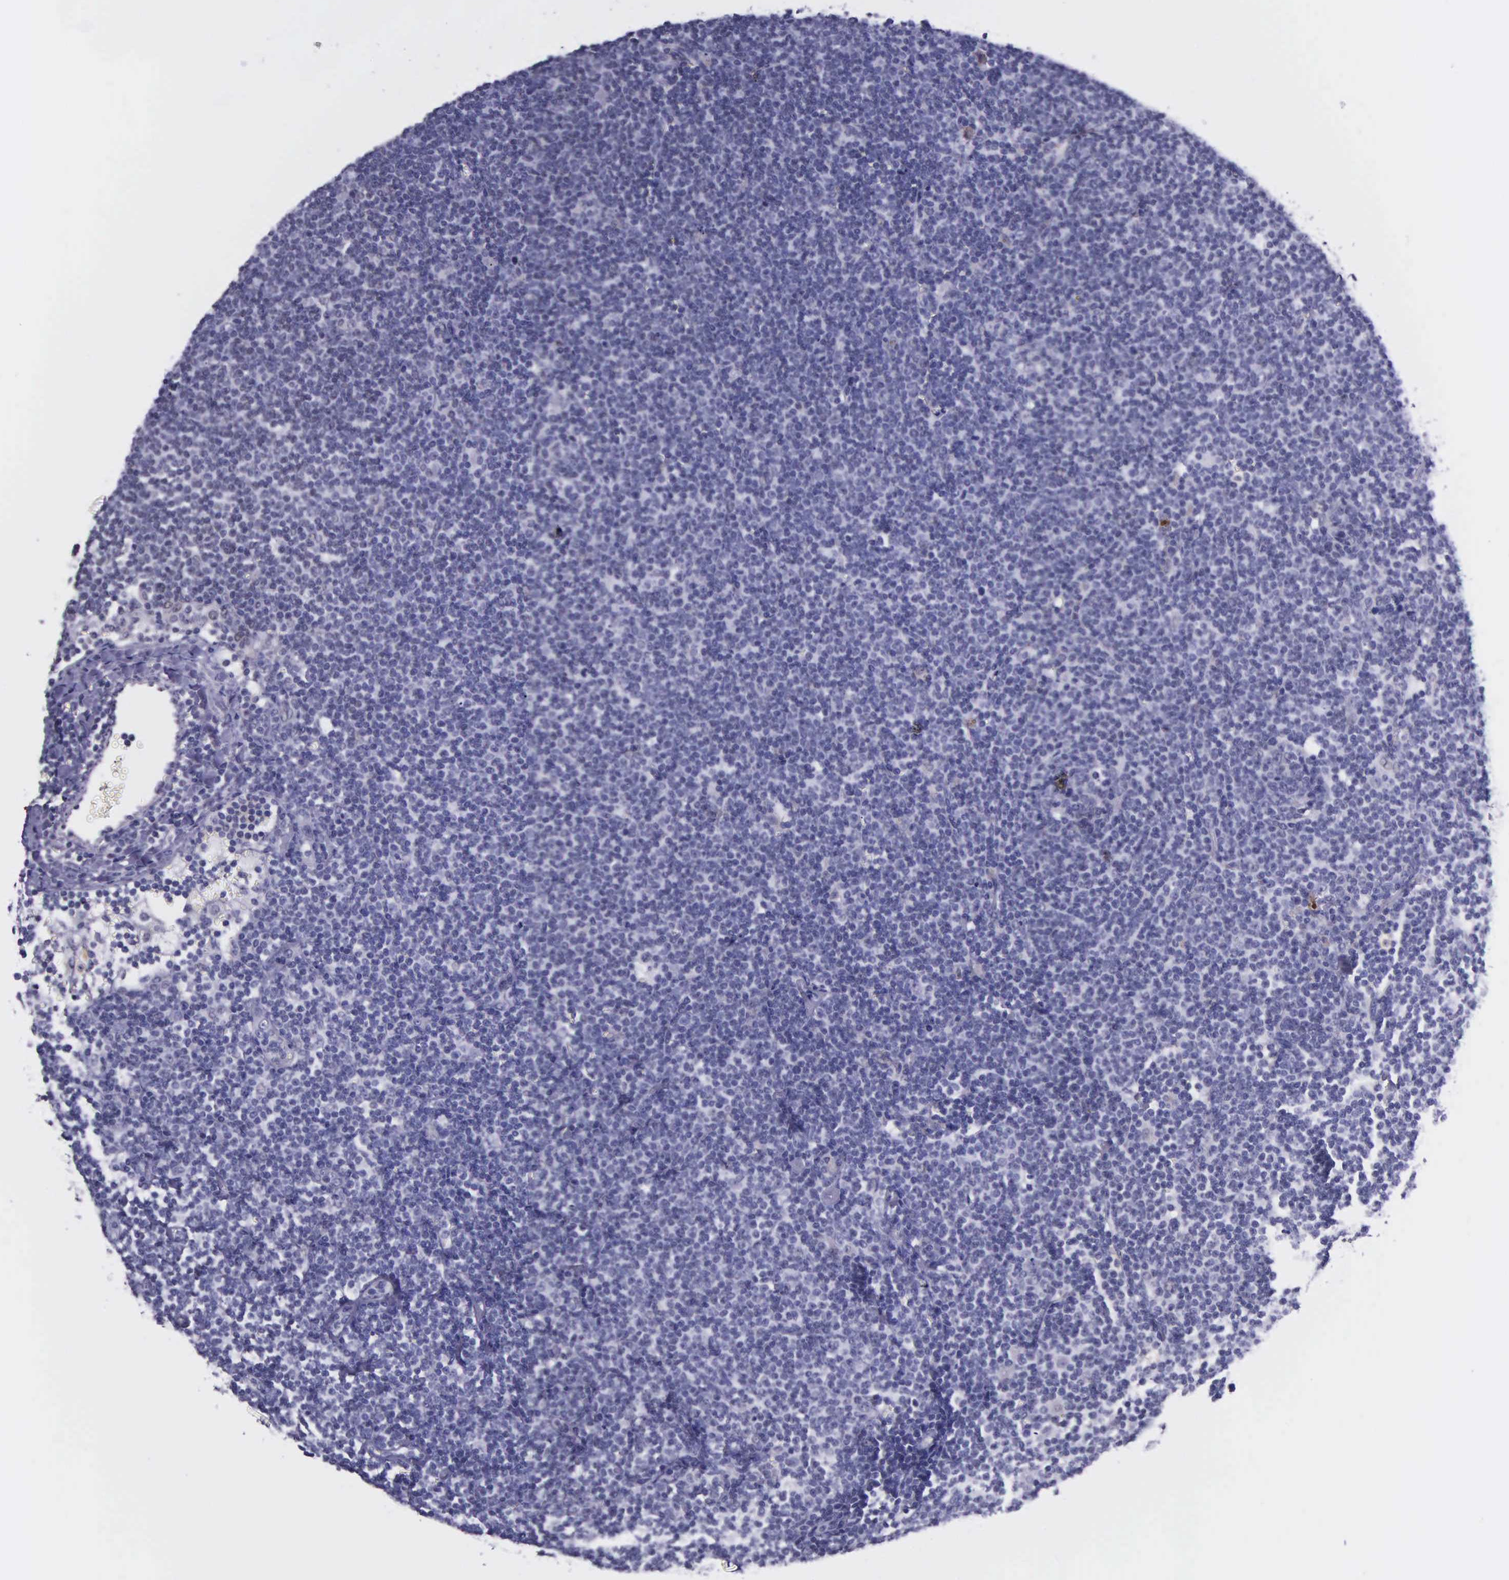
{"staining": {"intensity": "negative", "quantity": "none", "location": "none"}, "tissue": "lymphoma", "cell_type": "Tumor cells", "image_type": "cancer", "snomed": [{"axis": "morphology", "description": "Malignant lymphoma, non-Hodgkin's type, Low grade"}, {"axis": "topography", "description": "Lymph node"}], "caption": "This is an immunohistochemistry histopathology image of human lymphoma. There is no positivity in tumor cells.", "gene": "AHNAK2", "patient": {"sex": "male", "age": 65}}